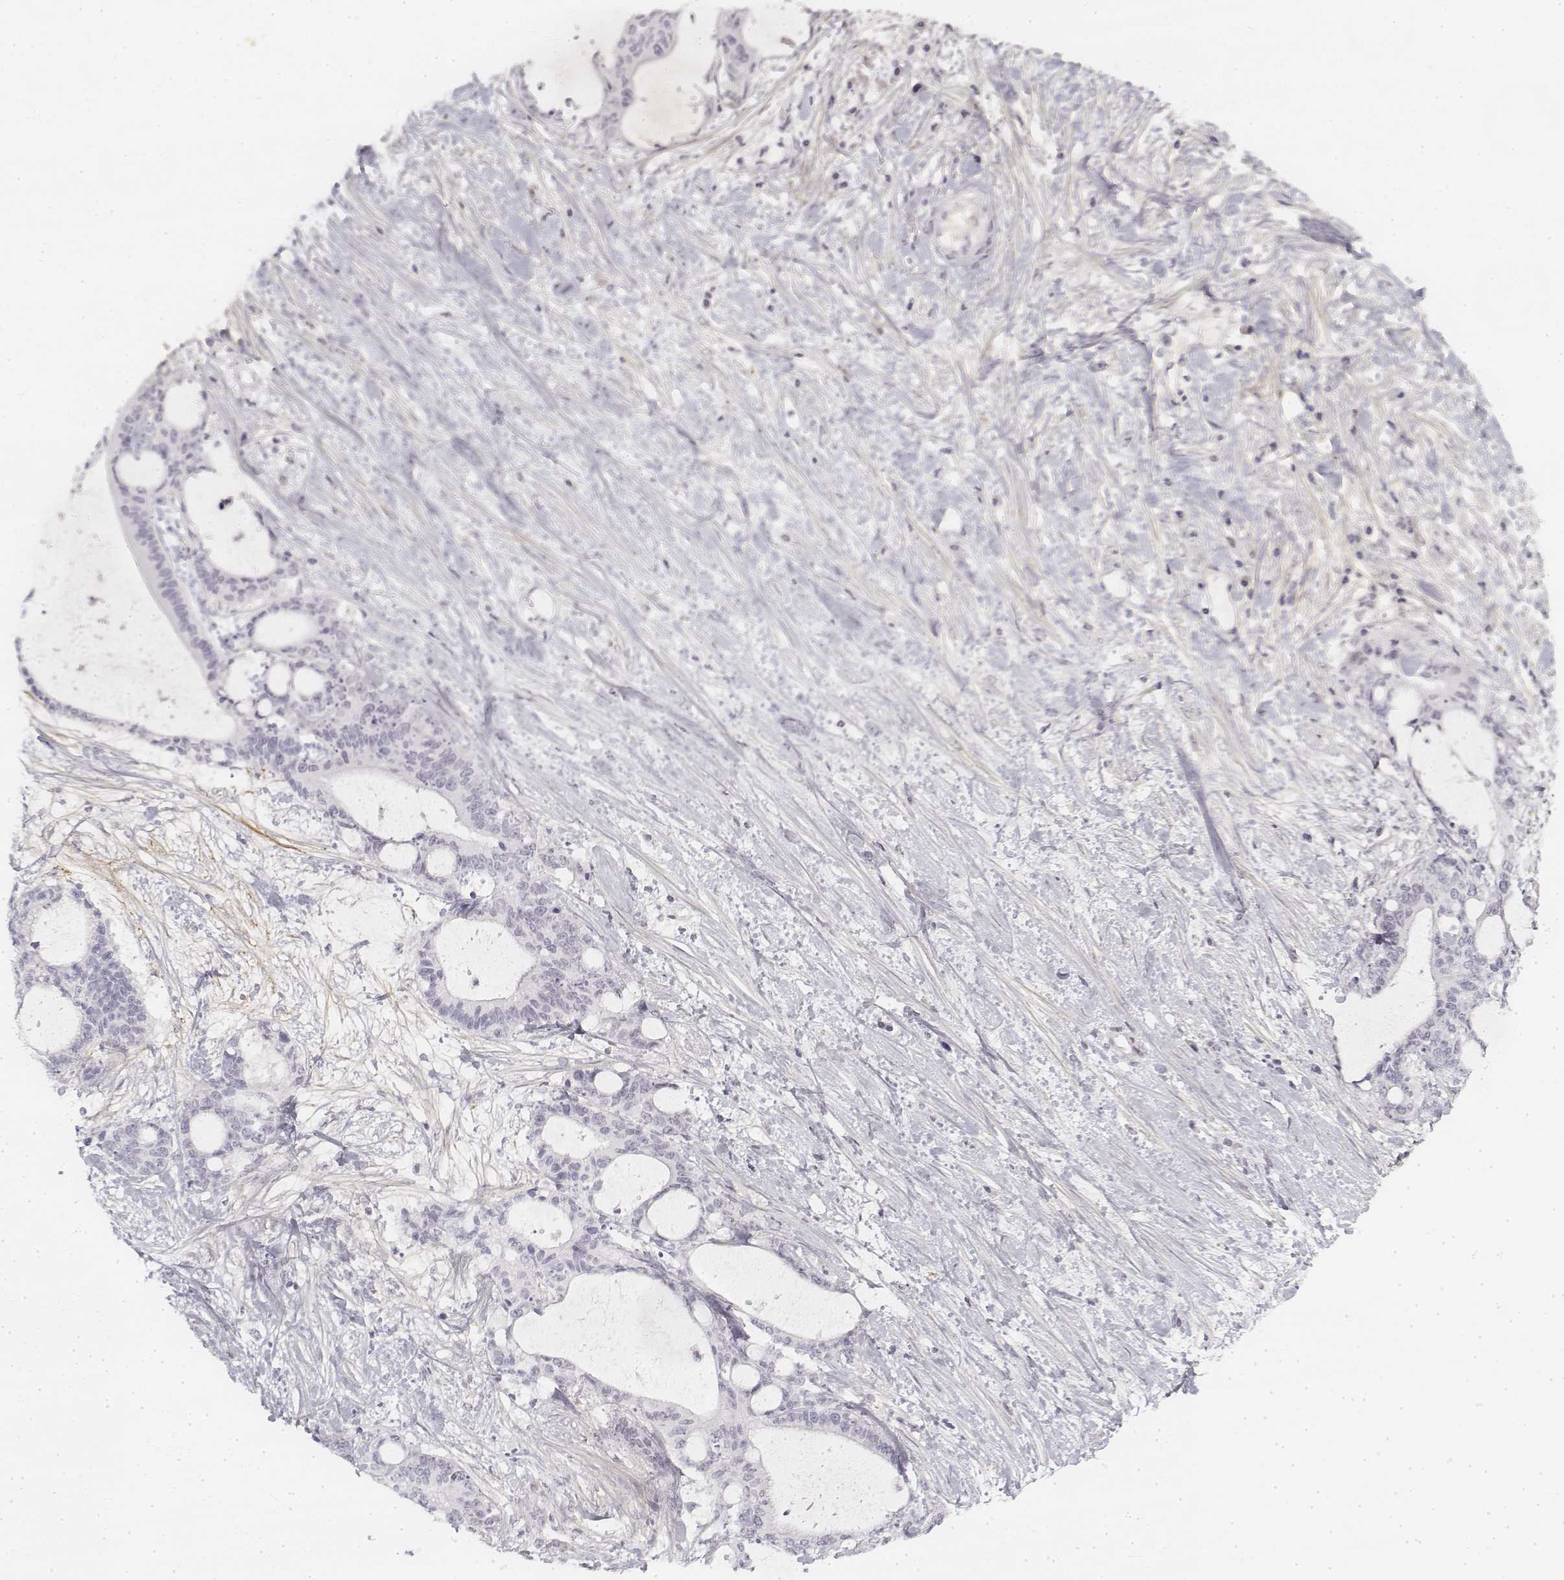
{"staining": {"intensity": "negative", "quantity": "none", "location": "none"}, "tissue": "liver cancer", "cell_type": "Tumor cells", "image_type": "cancer", "snomed": [{"axis": "morphology", "description": "Cholangiocarcinoma"}, {"axis": "topography", "description": "Liver"}], "caption": "The image displays no significant expression in tumor cells of liver cancer (cholangiocarcinoma).", "gene": "KRT84", "patient": {"sex": "female", "age": 73}}